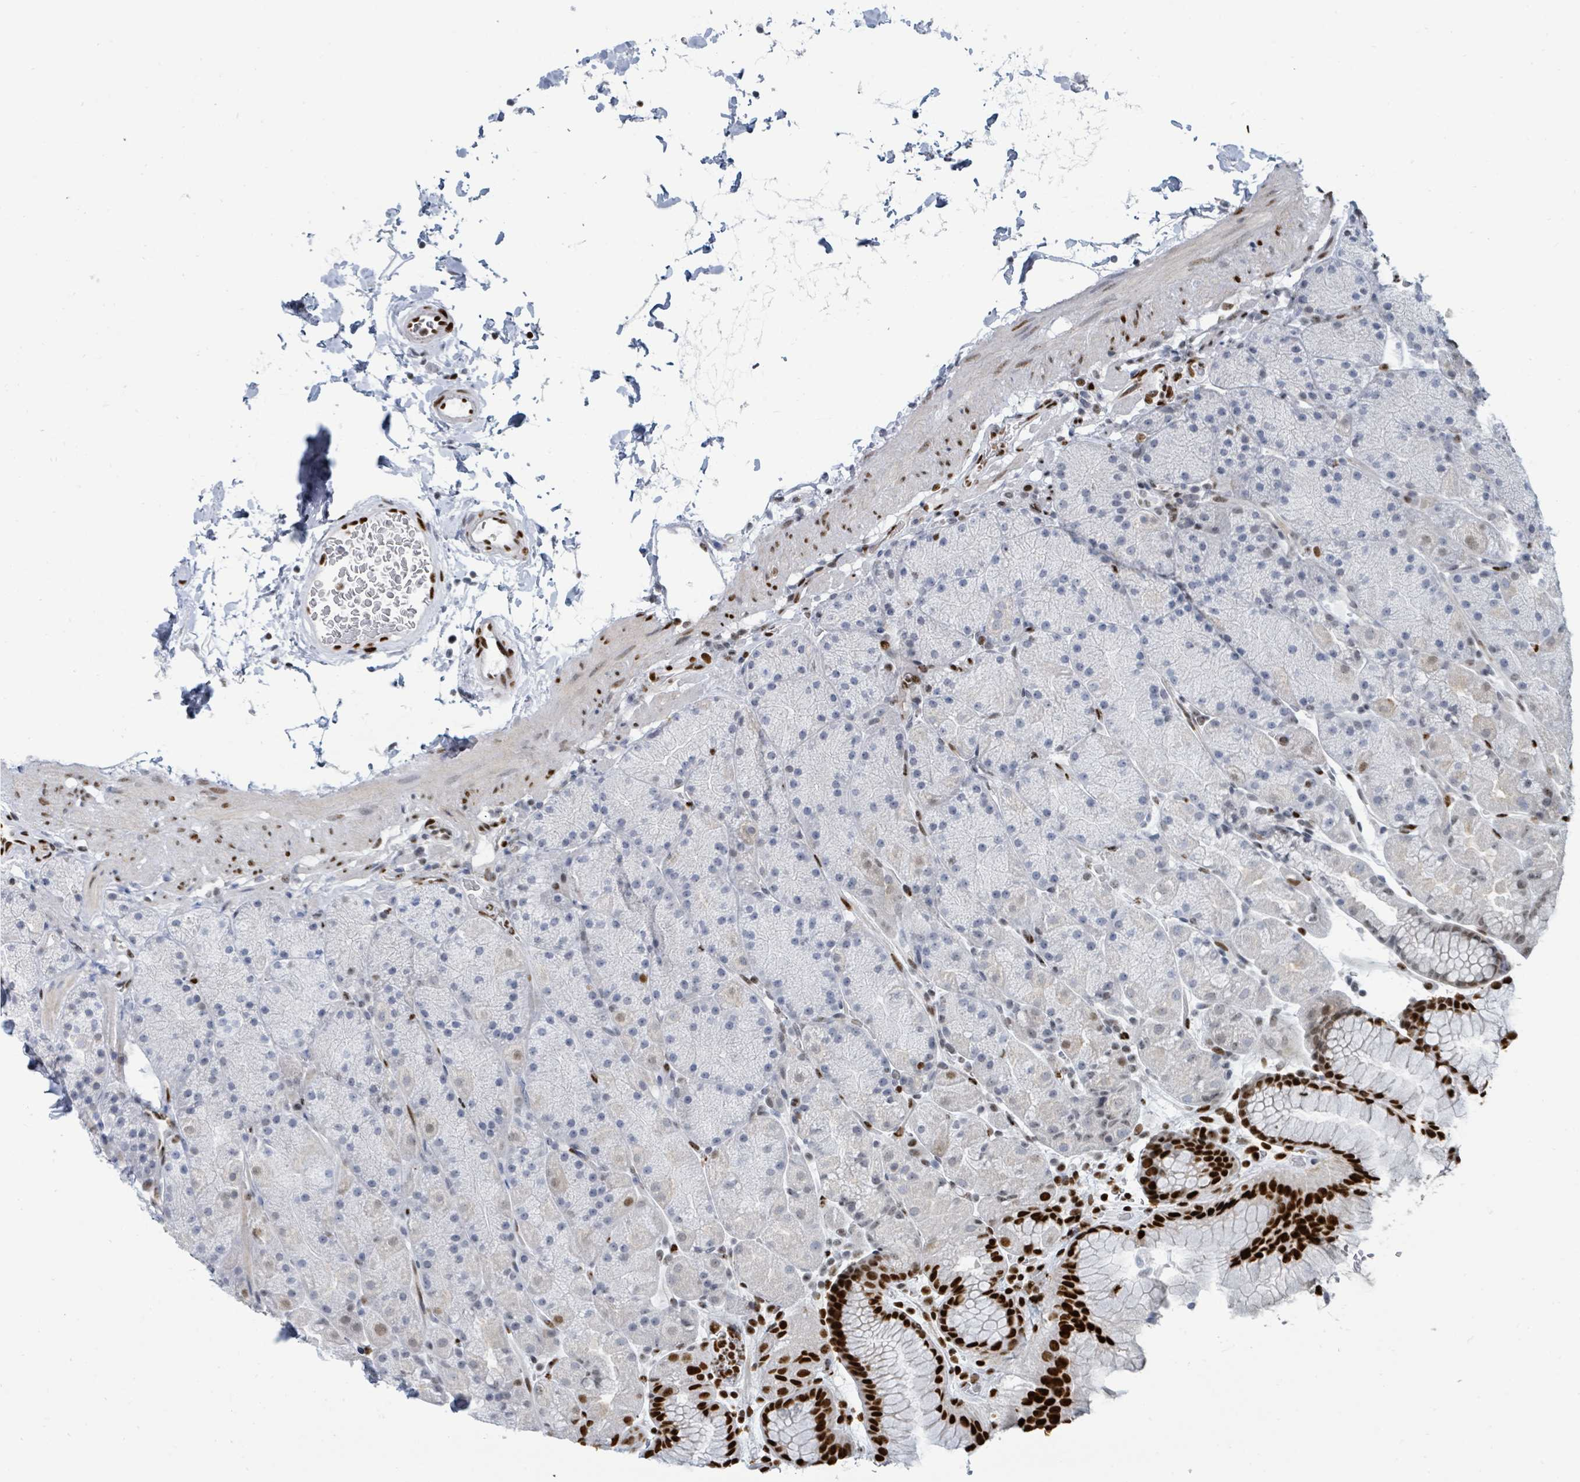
{"staining": {"intensity": "strong", "quantity": "<25%", "location": "nuclear"}, "tissue": "stomach", "cell_type": "Glandular cells", "image_type": "normal", "snomed": [{"axis": "morphology", "description": "Normal tissue, NOS"}, {"axis": "topography", "description": "Stomach, upper"}, {"axis": "topography", "description": "Stomach, lower"}], "caption": "DAB immunohistochemical staining of normal stomach exhibits strong nuclear protein staining in about <25% of glandular cells.", "gene": "SUMO2", "patient": {"sex": "male", "age": 67}}